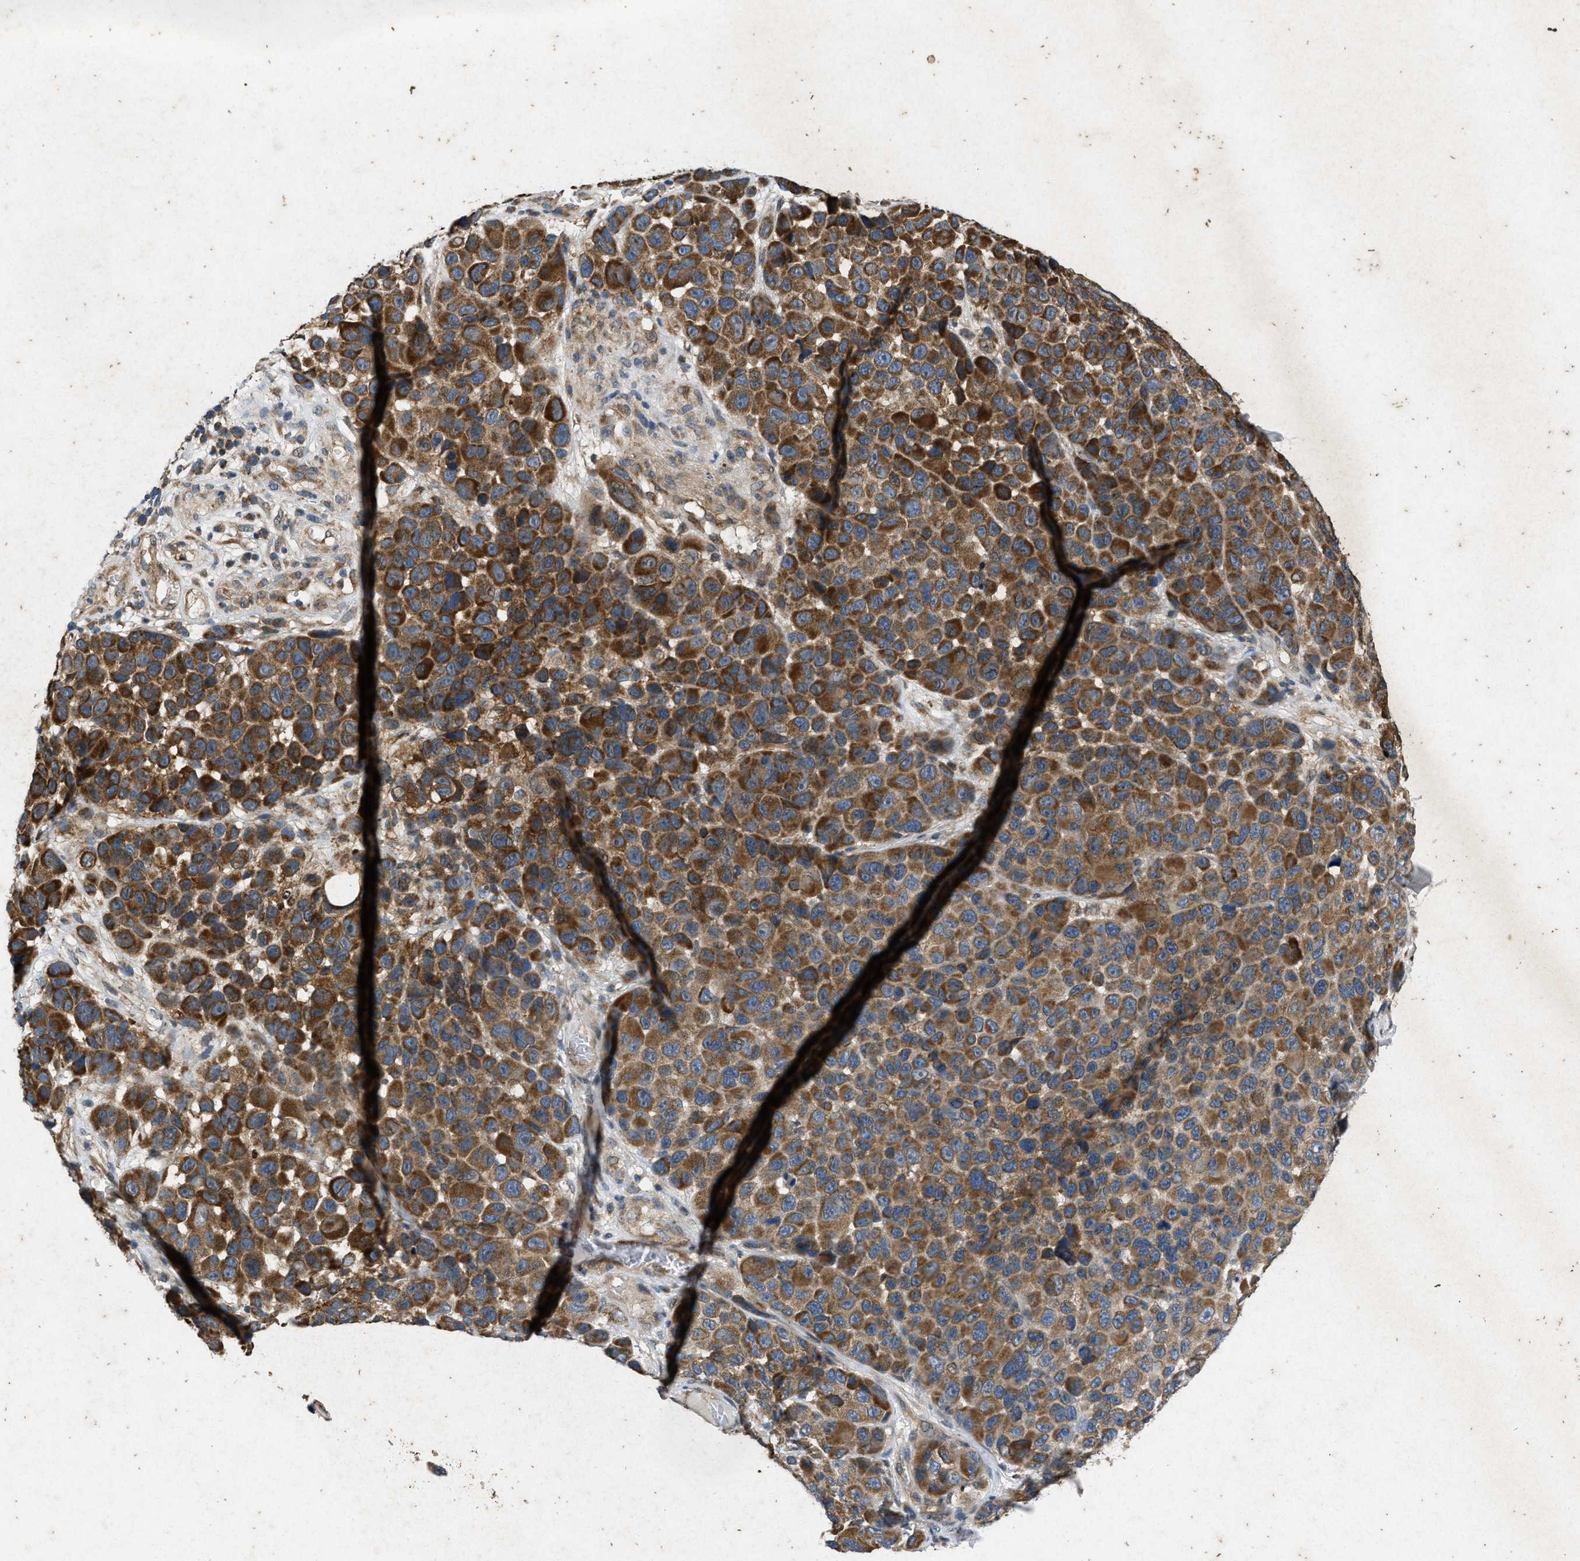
{"staining": {"intensity": "strong", "quantity": ">75%", "location": "cytoplasmic/membranous"}, "tissue": "melanoma", "cell_type": "Tumor cells", "image_type": "cancer", "snomed": [{"axis": "morphology", "description": "Malignant melanoma, NOS"}, {"axis": "topography", "description": "Skin"}], "caption": "Protein staining demonstrates strong cytoplasmic/membranous staining in about >75% of tumor cells in melanoma.", "gene": "PRKG2", "patient": {"sex": "male", "age": 53}}